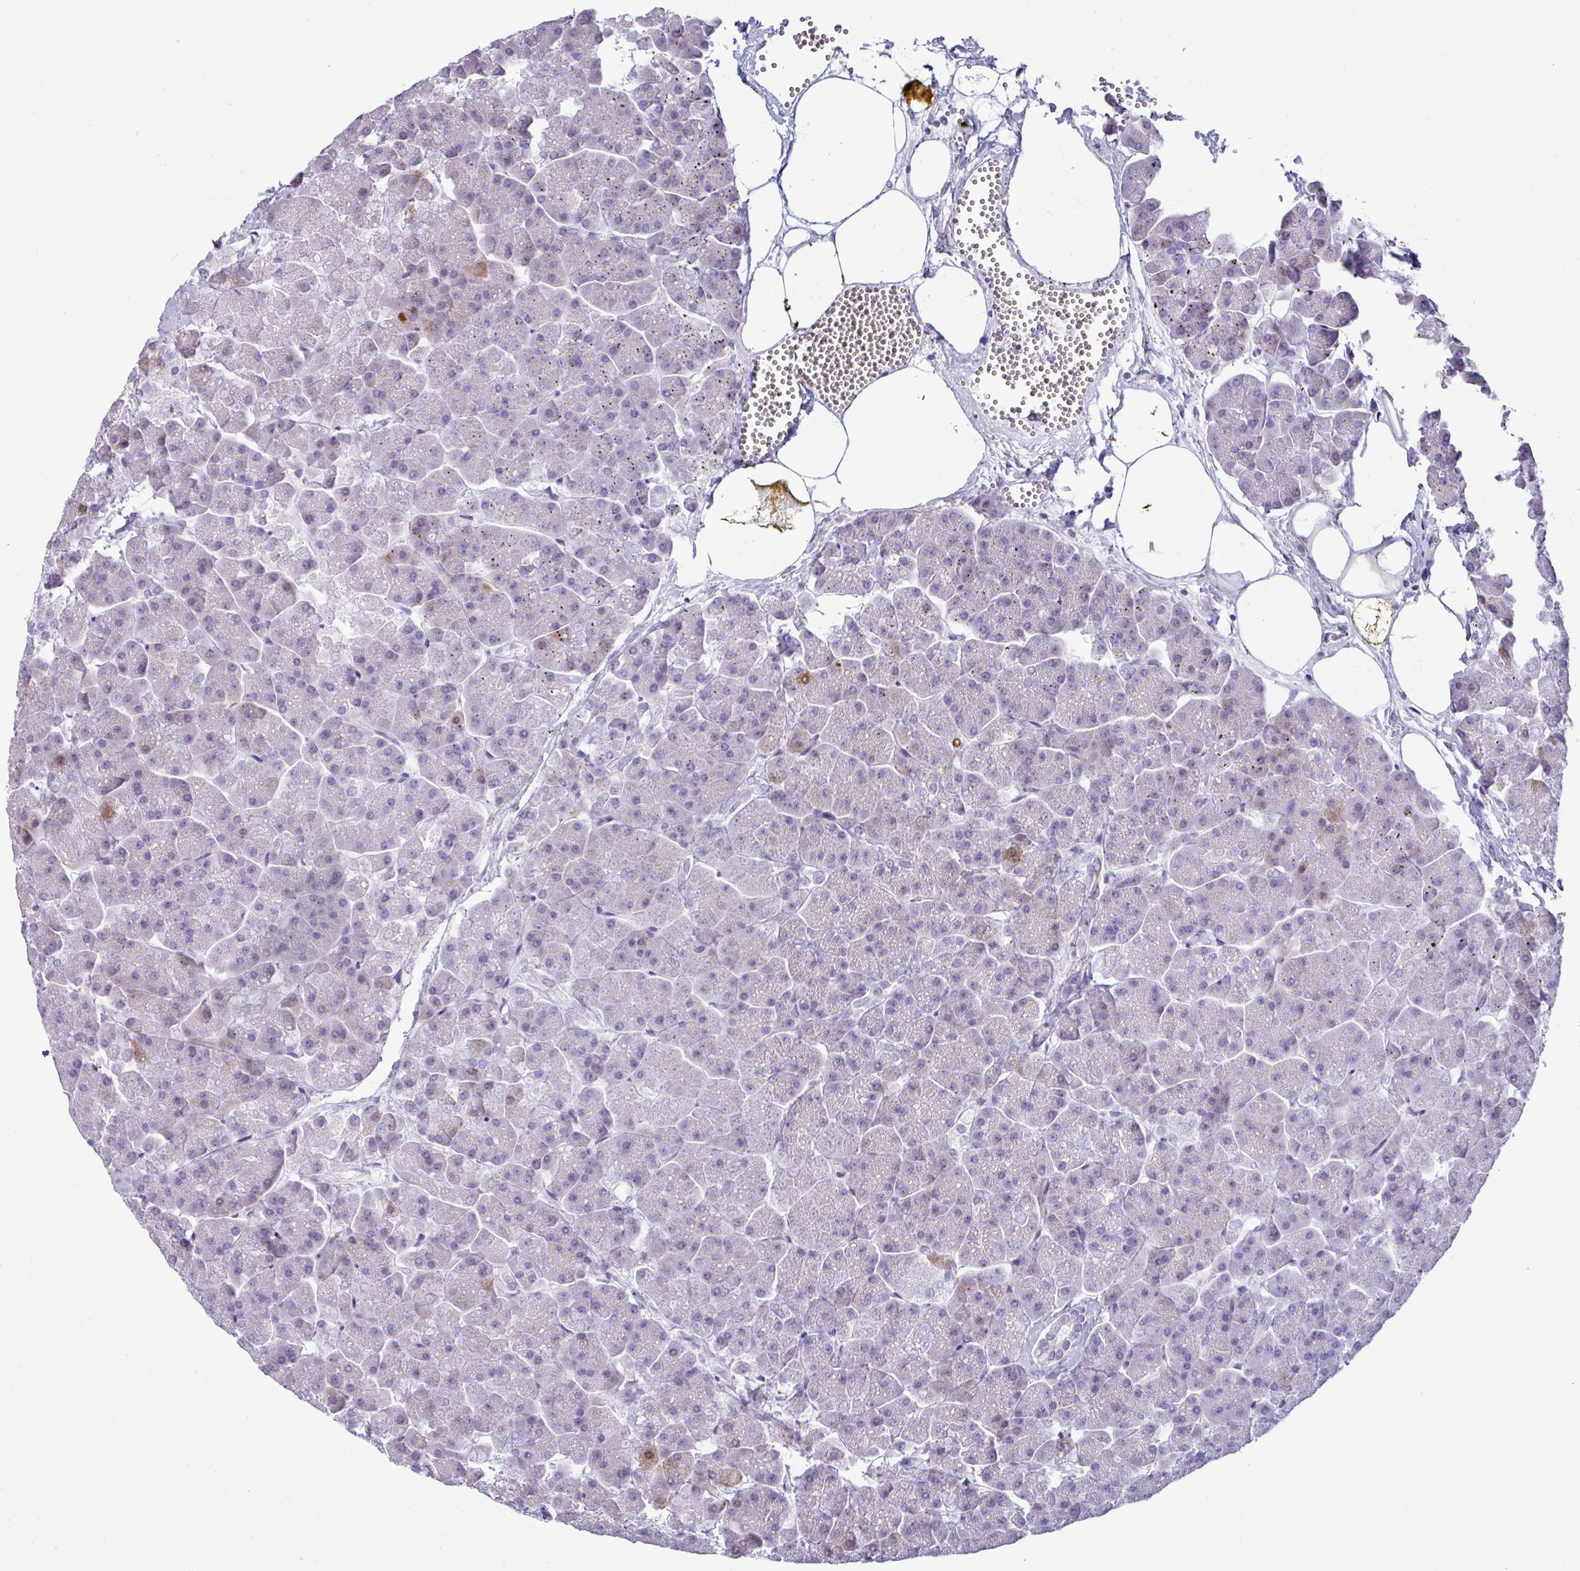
{"staining": {"intensity": "moderate", "quantity": "<25%", "location": "cytoplasmic/membranous"}, "tissue": "pancreas", "cell_type": "Exocrine glandular cells", "image_type": "normal", "snomed": [{"axis": "morphology", "description": "Normal tissue, NOS"}, {"axis": "topography", "description": "Pancreas"}, {"axis": "topography", "description": "Peripheral nerve tissue"}], "caption": "This photomicrograph exhibits IHC staining of benign human pancreas, with low moderate cytoplasmic/membranous expression in about <25% of exocrine glandular cells.", "gene": "VCX2", "patient": {"sex": "male", "age": 54}}